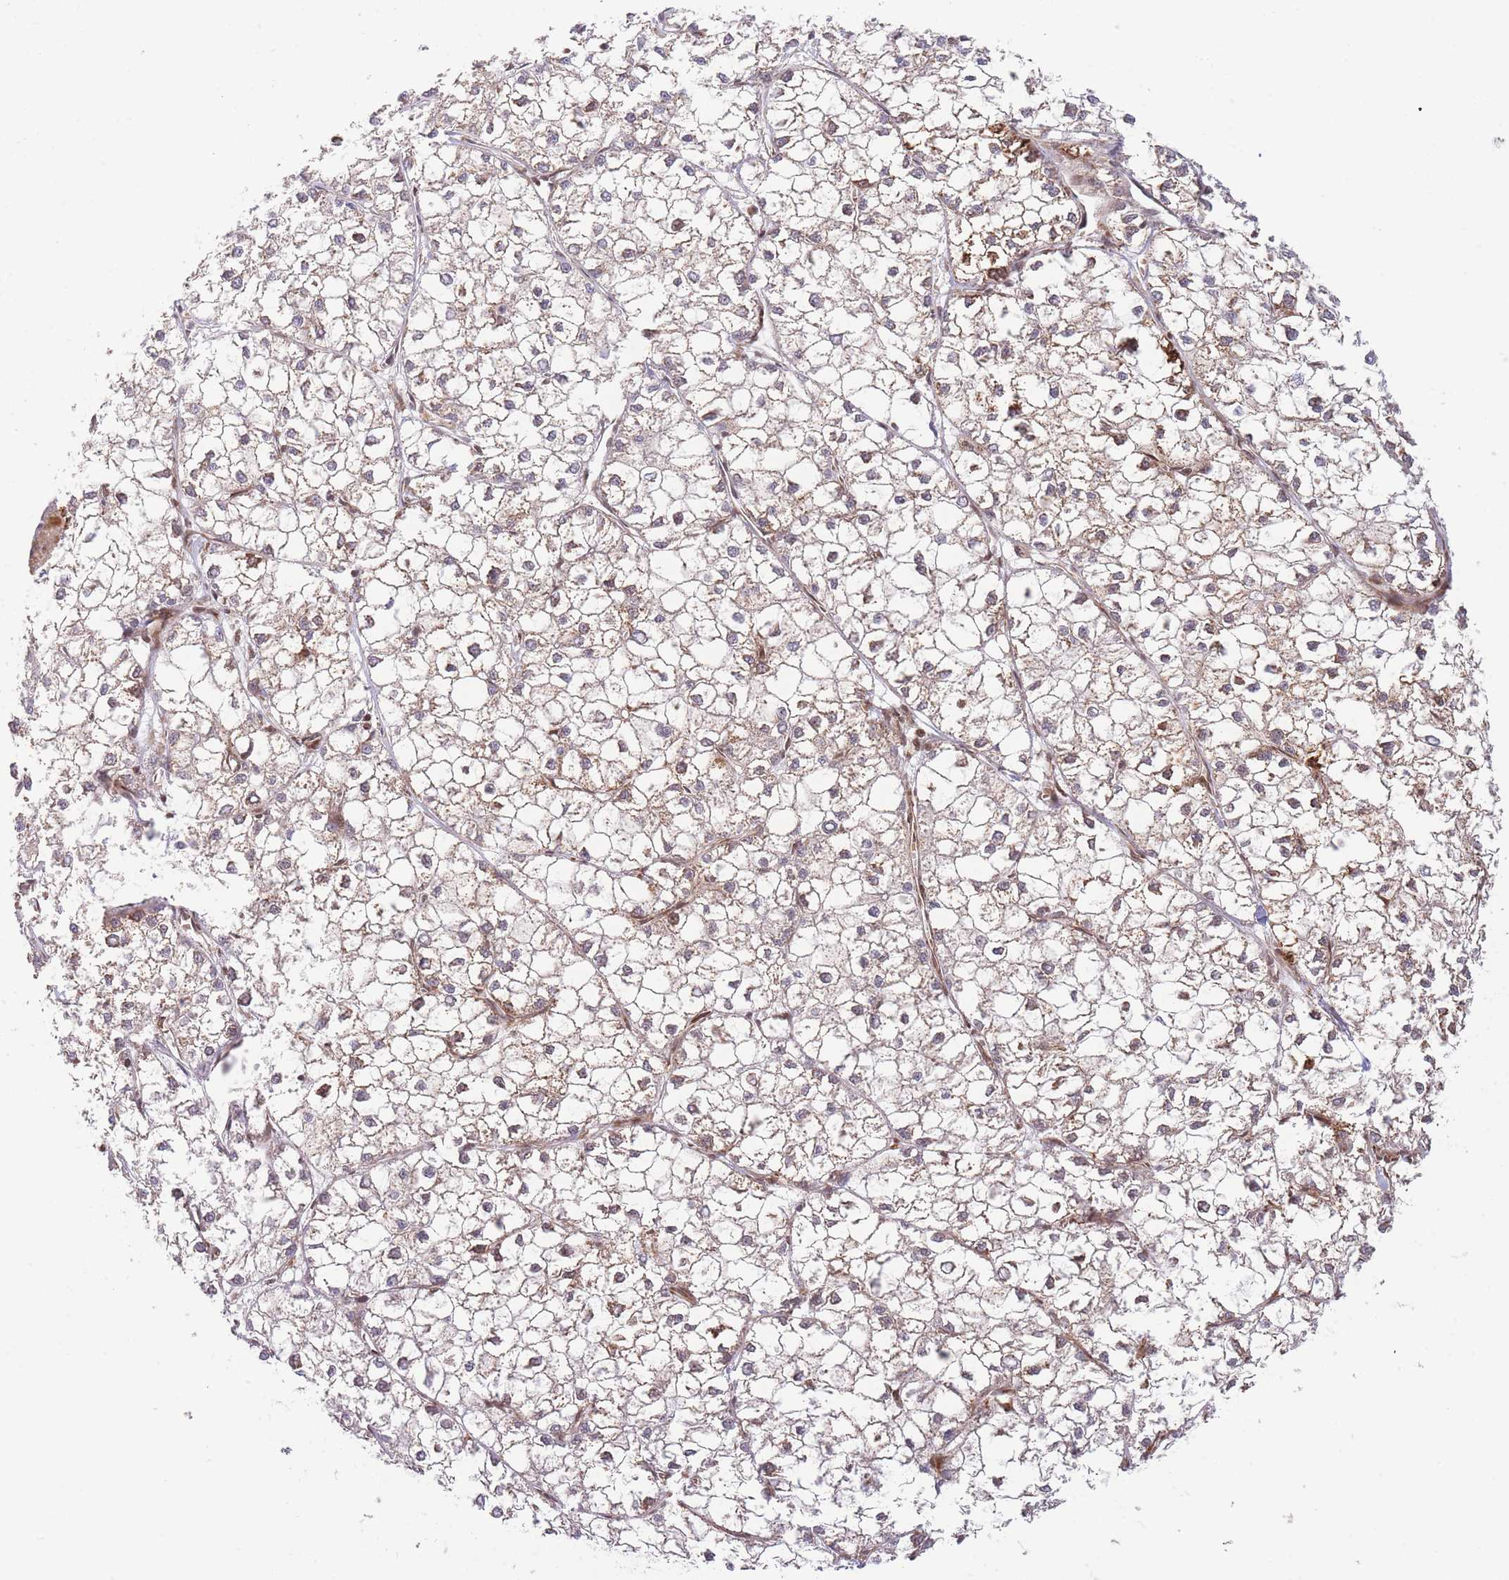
{"staining": {"intensity": "weak", "quantity": "<25%", "location": "cytoplasmic/membranous"}, "tissue": "liver cancer", "cell_type": "Tumor cells", "image_type": "cancer", "snomed": [{"axis": "morphology", "description": "Carcinoma, Hepatocellular, NOS"}, {"axis": "topography", "description": "Liver"}], "caption": "Immunohistochemical staining of liver cancer (hepatocellular carcinoma) shows no significant positivity in tumor cells.", "gene": "BOD1L1", "patient": {"sex": "female", "age": 43}}